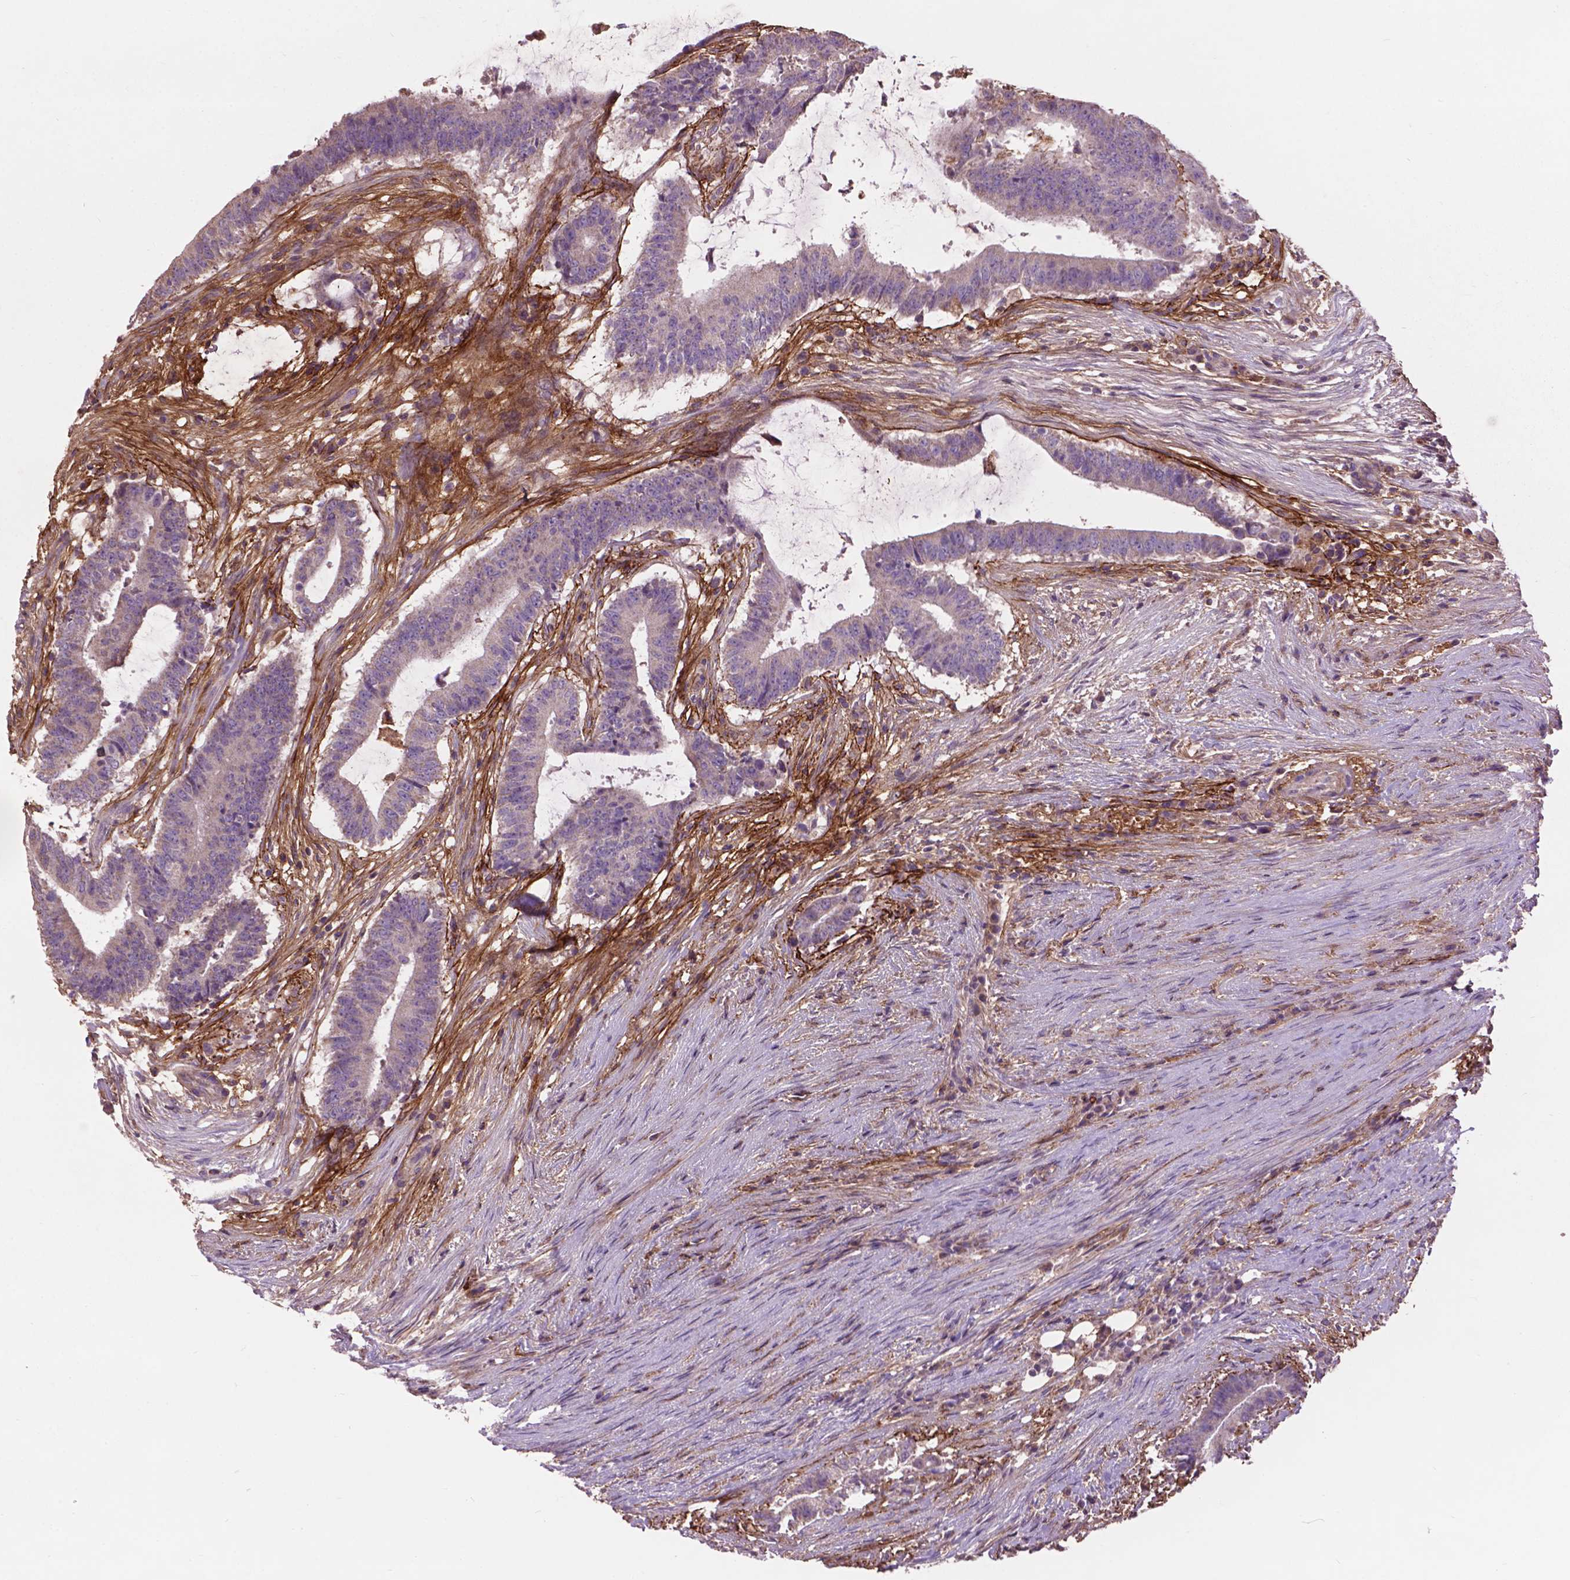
{"staining": {"intensity": "negative", "quantity": "none", "location": "none"}, "tissue": "colorectal cancer", "cell_type": "Tumor cells", "image_type": "cancer", "snomed": [{"axis": "morphology", "description": "Adenocarcinoma, NOS"}, {"axis": "topography", "description": "Colon"}], "caption": "Immunohistochemical staining of colorectal cancer demonstrates no significant positivity in tumor cells.", "gene": "LRRC3C", "patient": {"sex": "female", "age": 43}}